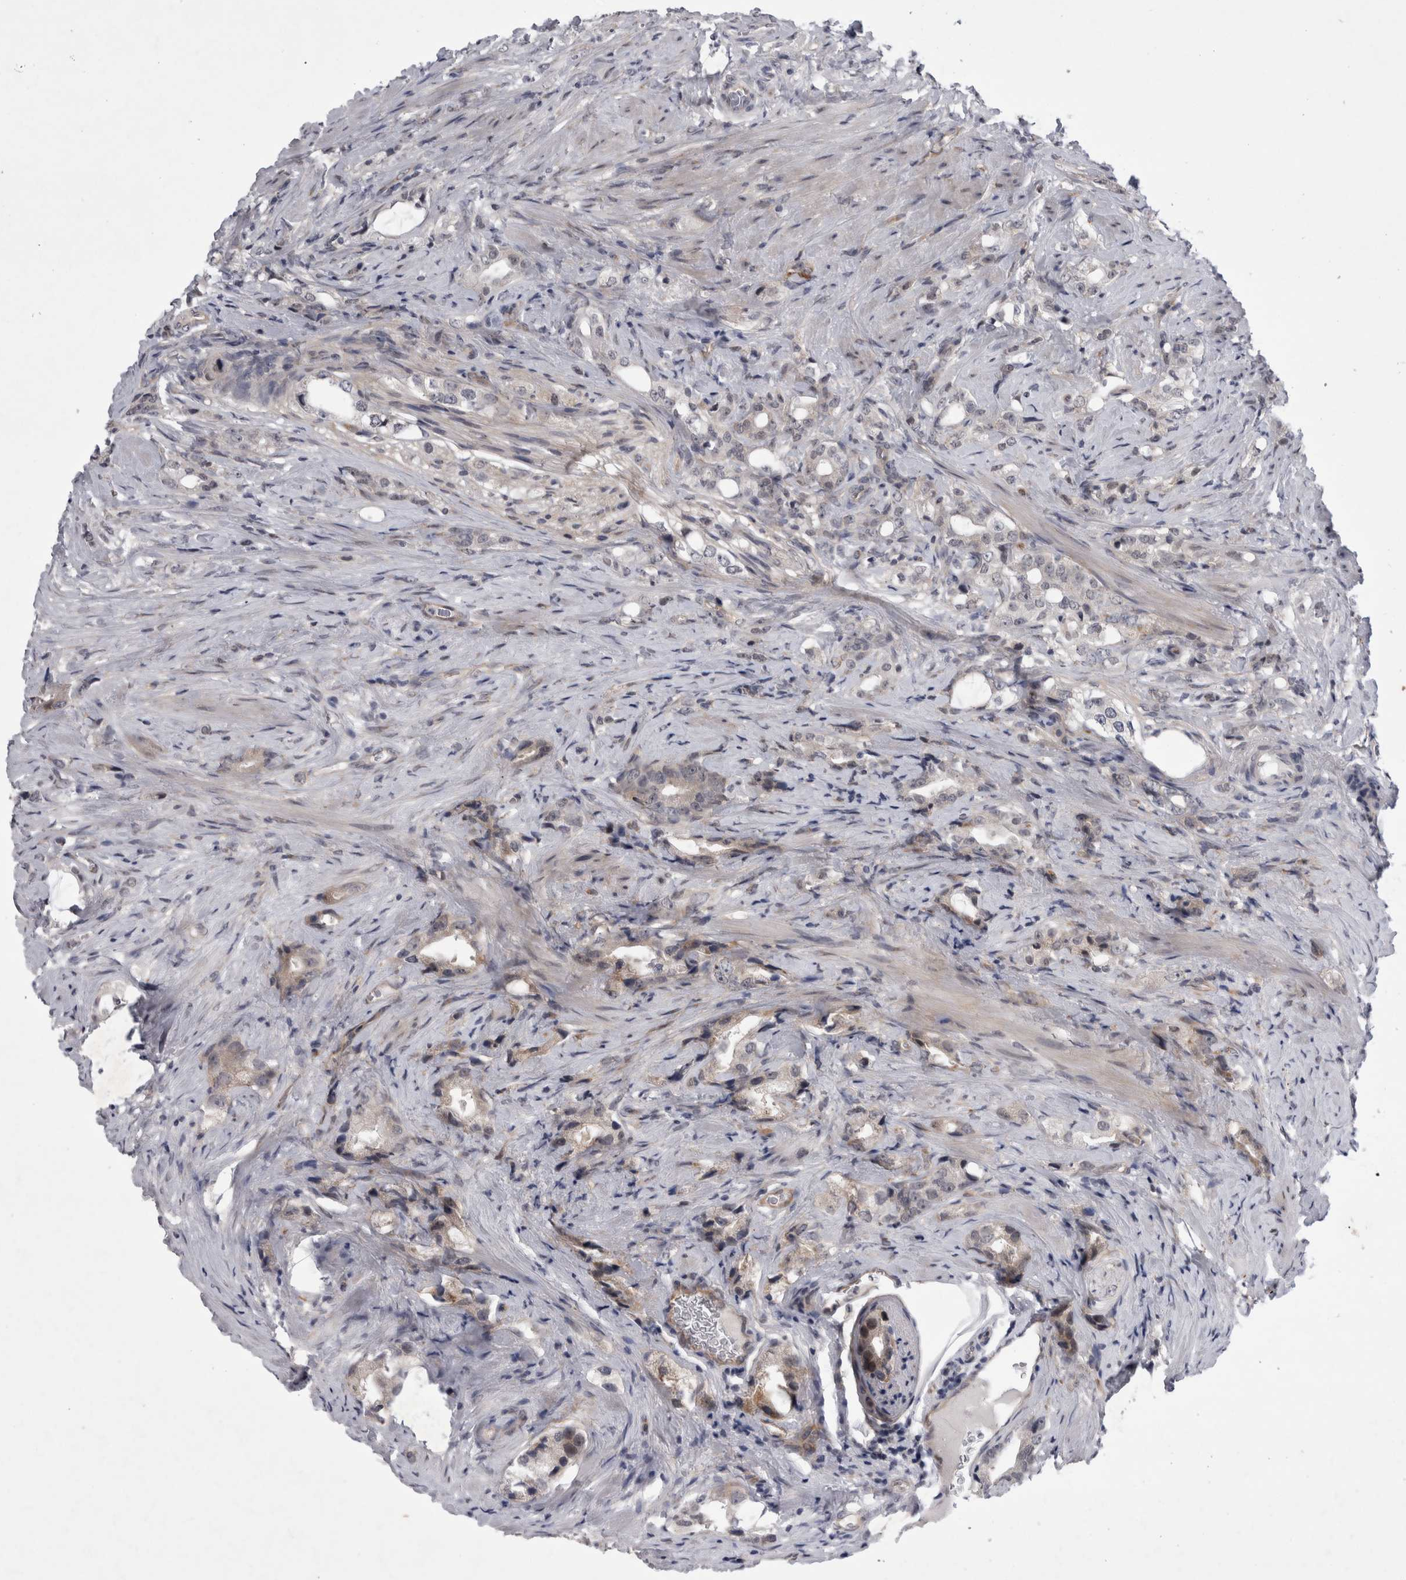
{"staining": {"intensity": "negative", "quantity": "none", "location": "none"}, "tissue": "prostate cancer", "cell_type": "Tumor cells", "image_type": "cancer", "snomed": [{"axis": "morphology", "description": "Adenocarcinoma, High grade"}, {"axis": "topography", "description": "Prostate"}], "caption": "High magnification brightfield microscopy of prostate cancer stained with DAB (3,3'-diaminobenzidine) (brown) and counterstained with hematoxylin (blue): tumor cells show no significant expression. Brightfield microscopy of IHC stained with DAB (brown) and hematoxylin (blue), captured at high magnification.", "gene": "PARP11", "patient": {"sex": "male", "age": 63}}